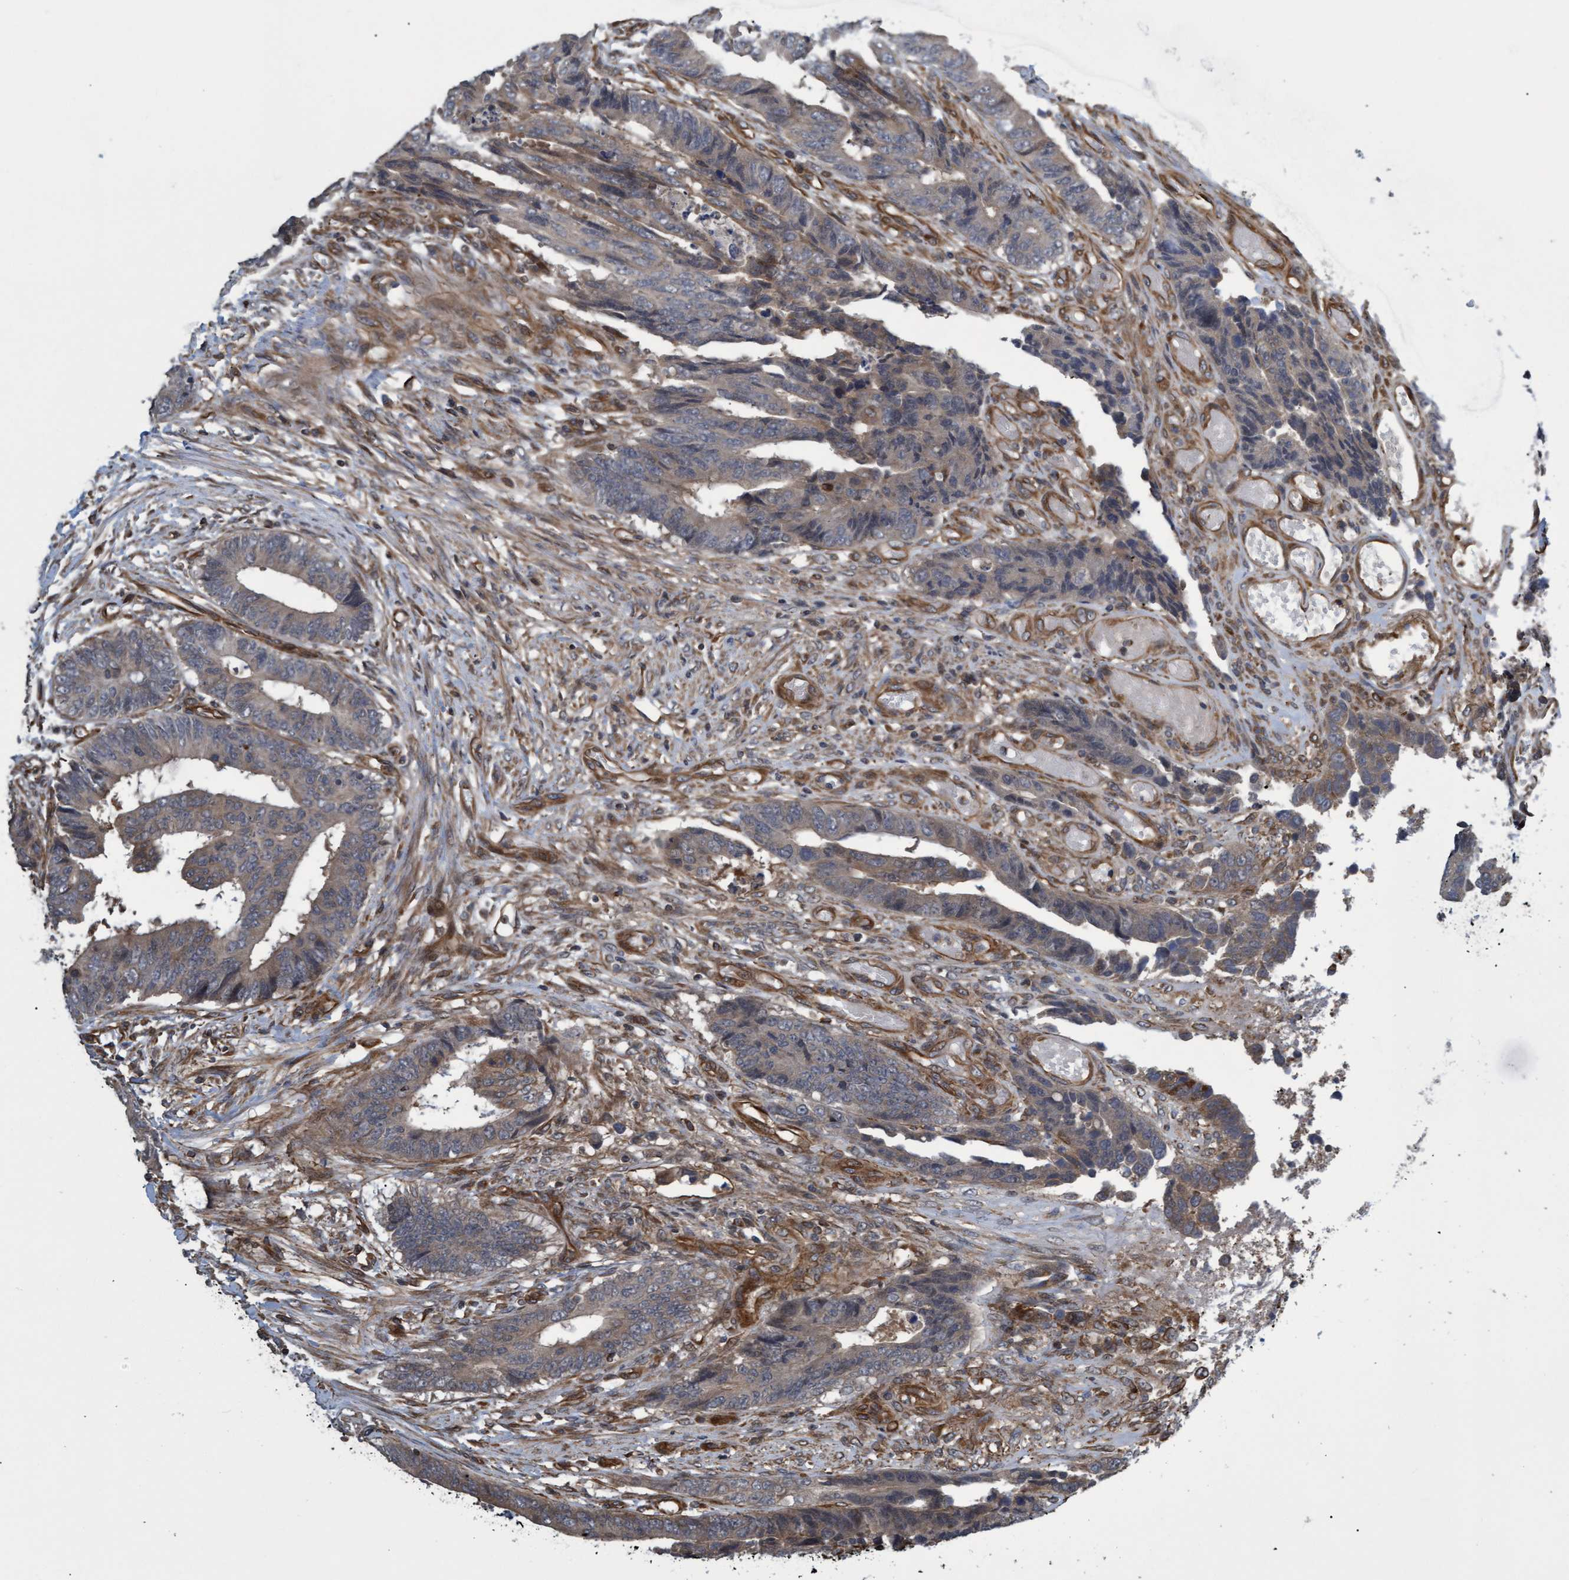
{"staining": {"intensity": "weak", "quantity": "25%-75%", "location": "cytoplasmic/membranous"}, "tissue": "colorectal cancer", "cell_type": "Tumor cells", "image_type": "cancer", "snomed": [{"axis": "morphology", "description": "Adenocarcinoma, NOS"}, {"axis": "topography", "description": "Rectum"}], "caption": "Tumor cells reveal weak cytoplasmic/membranous expression in about 25%-75% of cells in colorectal cancer.", "gene": "TNFRSF10B", "patient": {"sex": "male", "age": 84}}